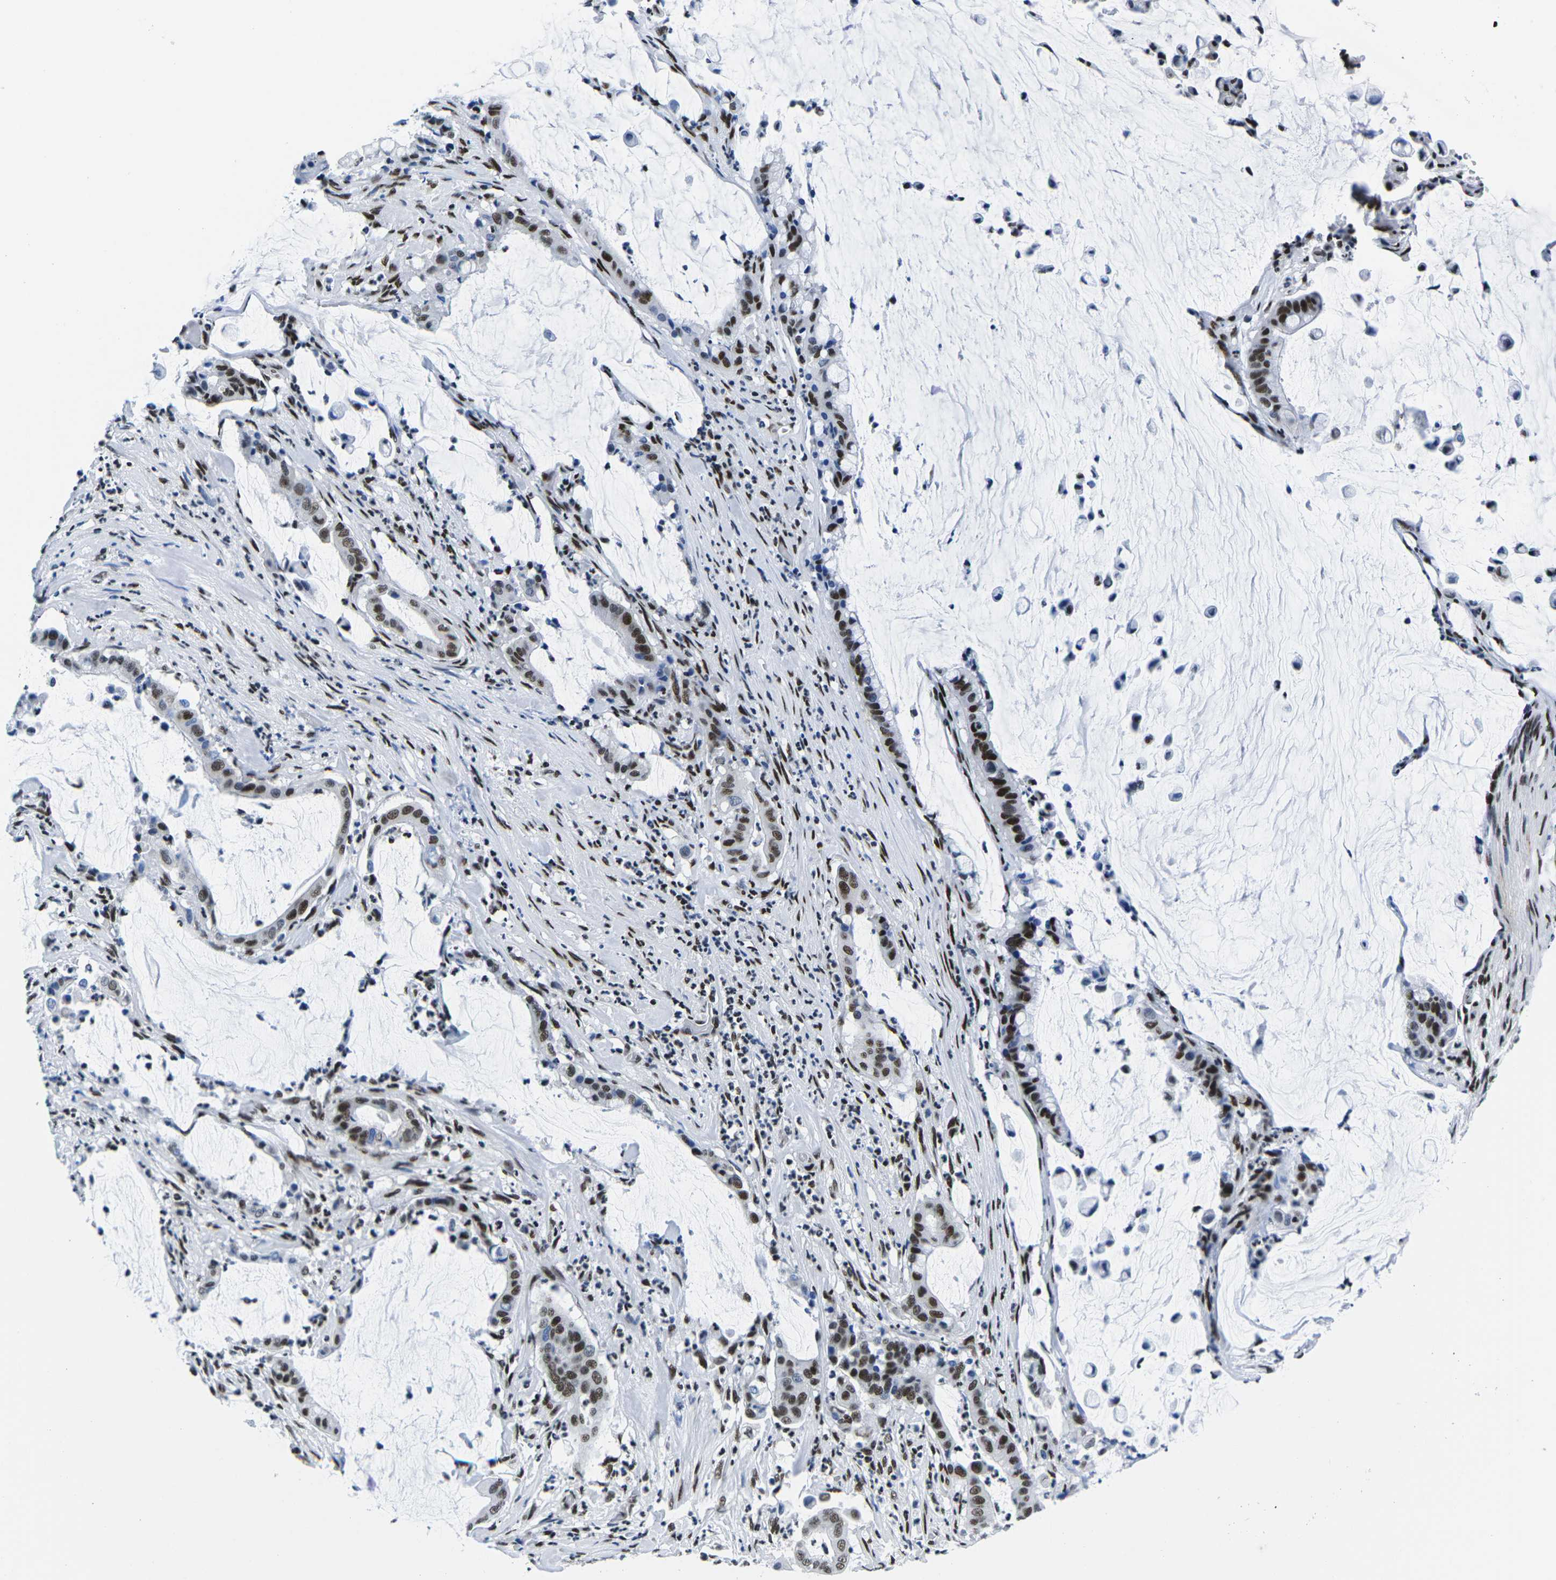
{"staining": {"intensity": "strong", "quantity": ">75%", "location": "nuclear"}, "tissue": "pancreatic cancer", "cell_type": "Tumor cells", "image_type": "cancer", "snomed": [{"axis": "morphology", "description": "Adenocarcinoma, NOS"}, {"axis": "topography", "description": "Pancreas"}], "caption": "A brown stain labels strong nuclear expression of a protein in human adenocarcinoma (pancreatic) tumor cells. (Stains: DAB in brown, nuclei in blue, Microscopy: brightfield microscopy at high magnification).", "gene": "ATF1", "patient": {"sex": "male", "age": 41}}